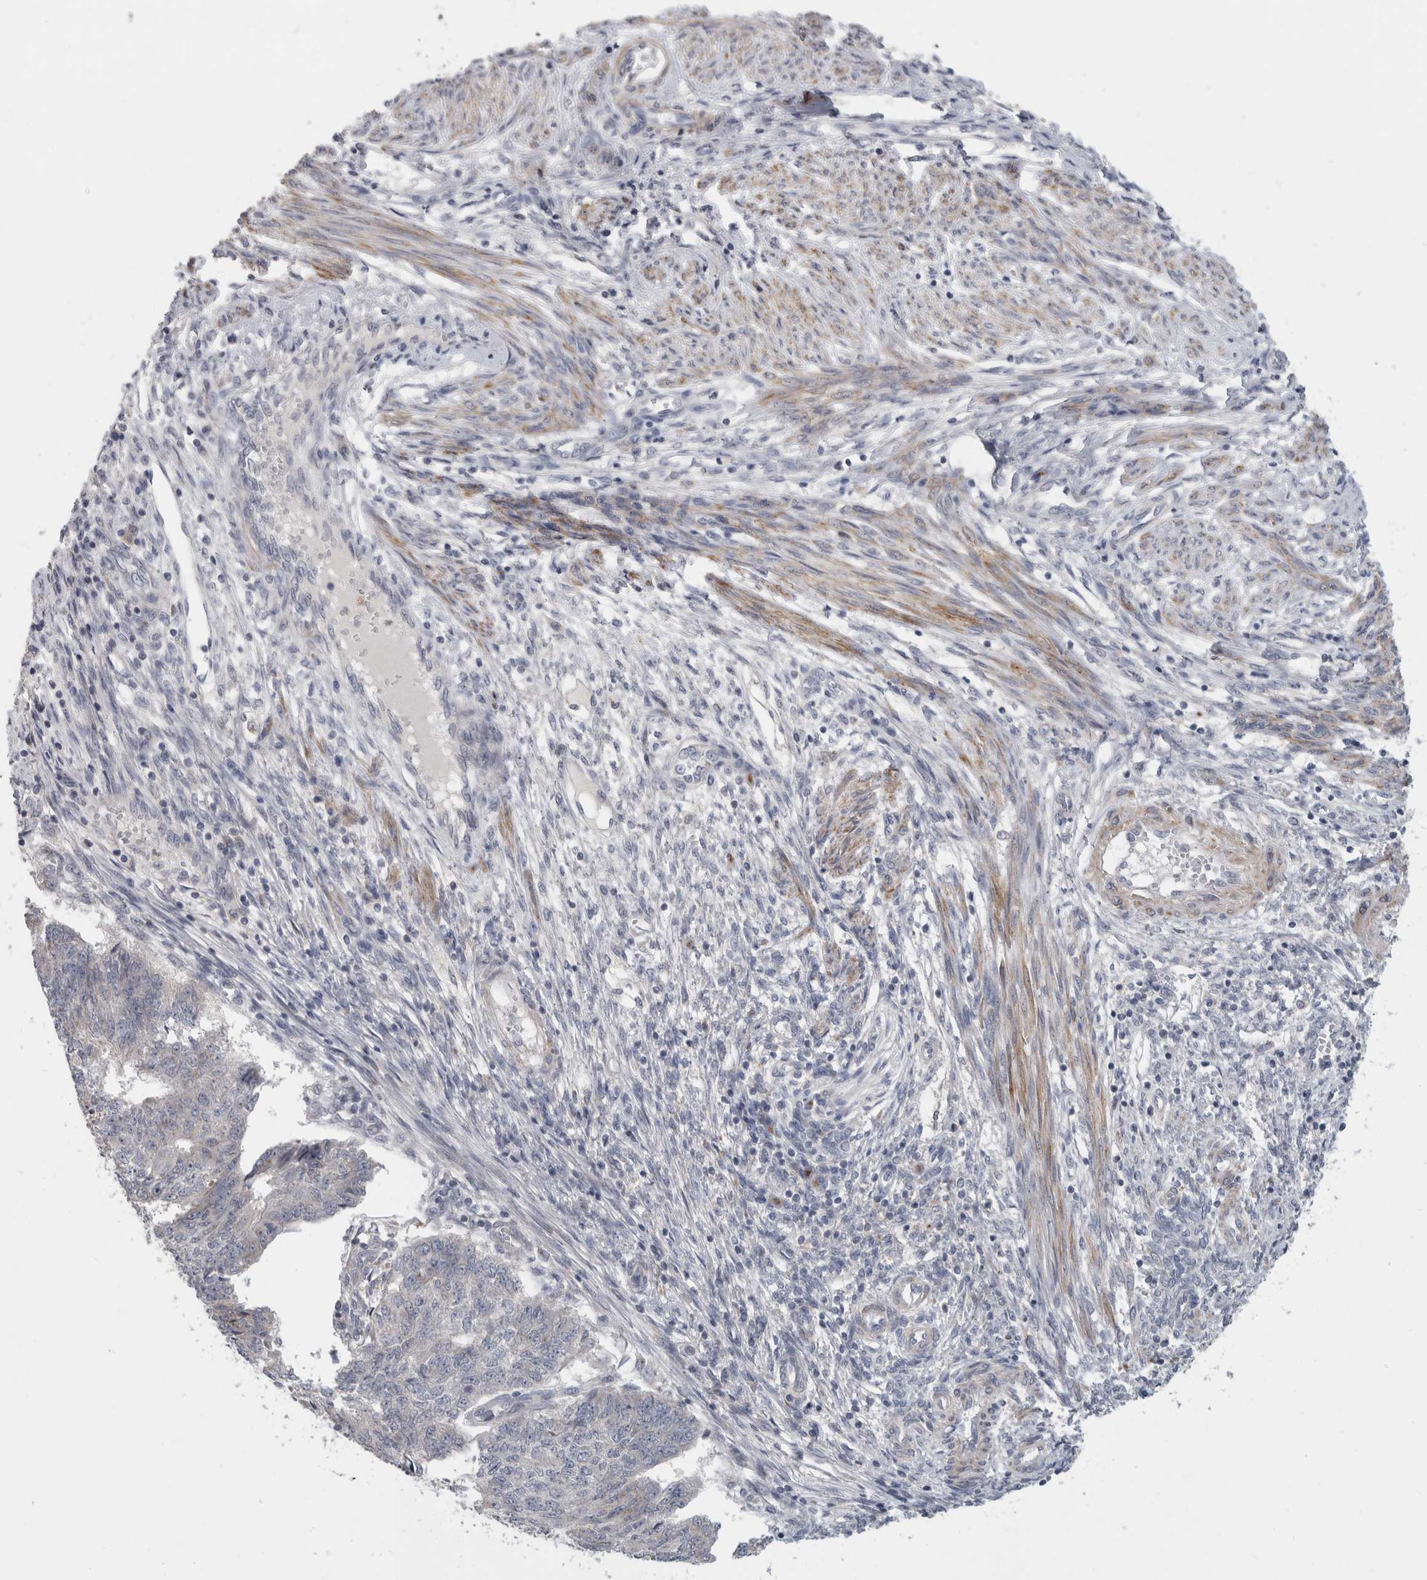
{"staining": {"intensity": "negative", "quantity": "none", "location": "none"}, "tissue": "endometrial cancer", "cell_type": "Tumor cells", "image_type": "cancer", "snomed": [{"axis": "morphology", "description": "Adenocarcinoma, NOS"}, {"axis": "topography", "description": "Endometrium"}], "caption": "High power microscopy histopathology image of an IHC photomicrograph of adenocarcinoma (endometrial), revealing no significant positivity in tumor cells.", "gene": "MGAT1", "patient": {"sex": "female", "age": 32}}